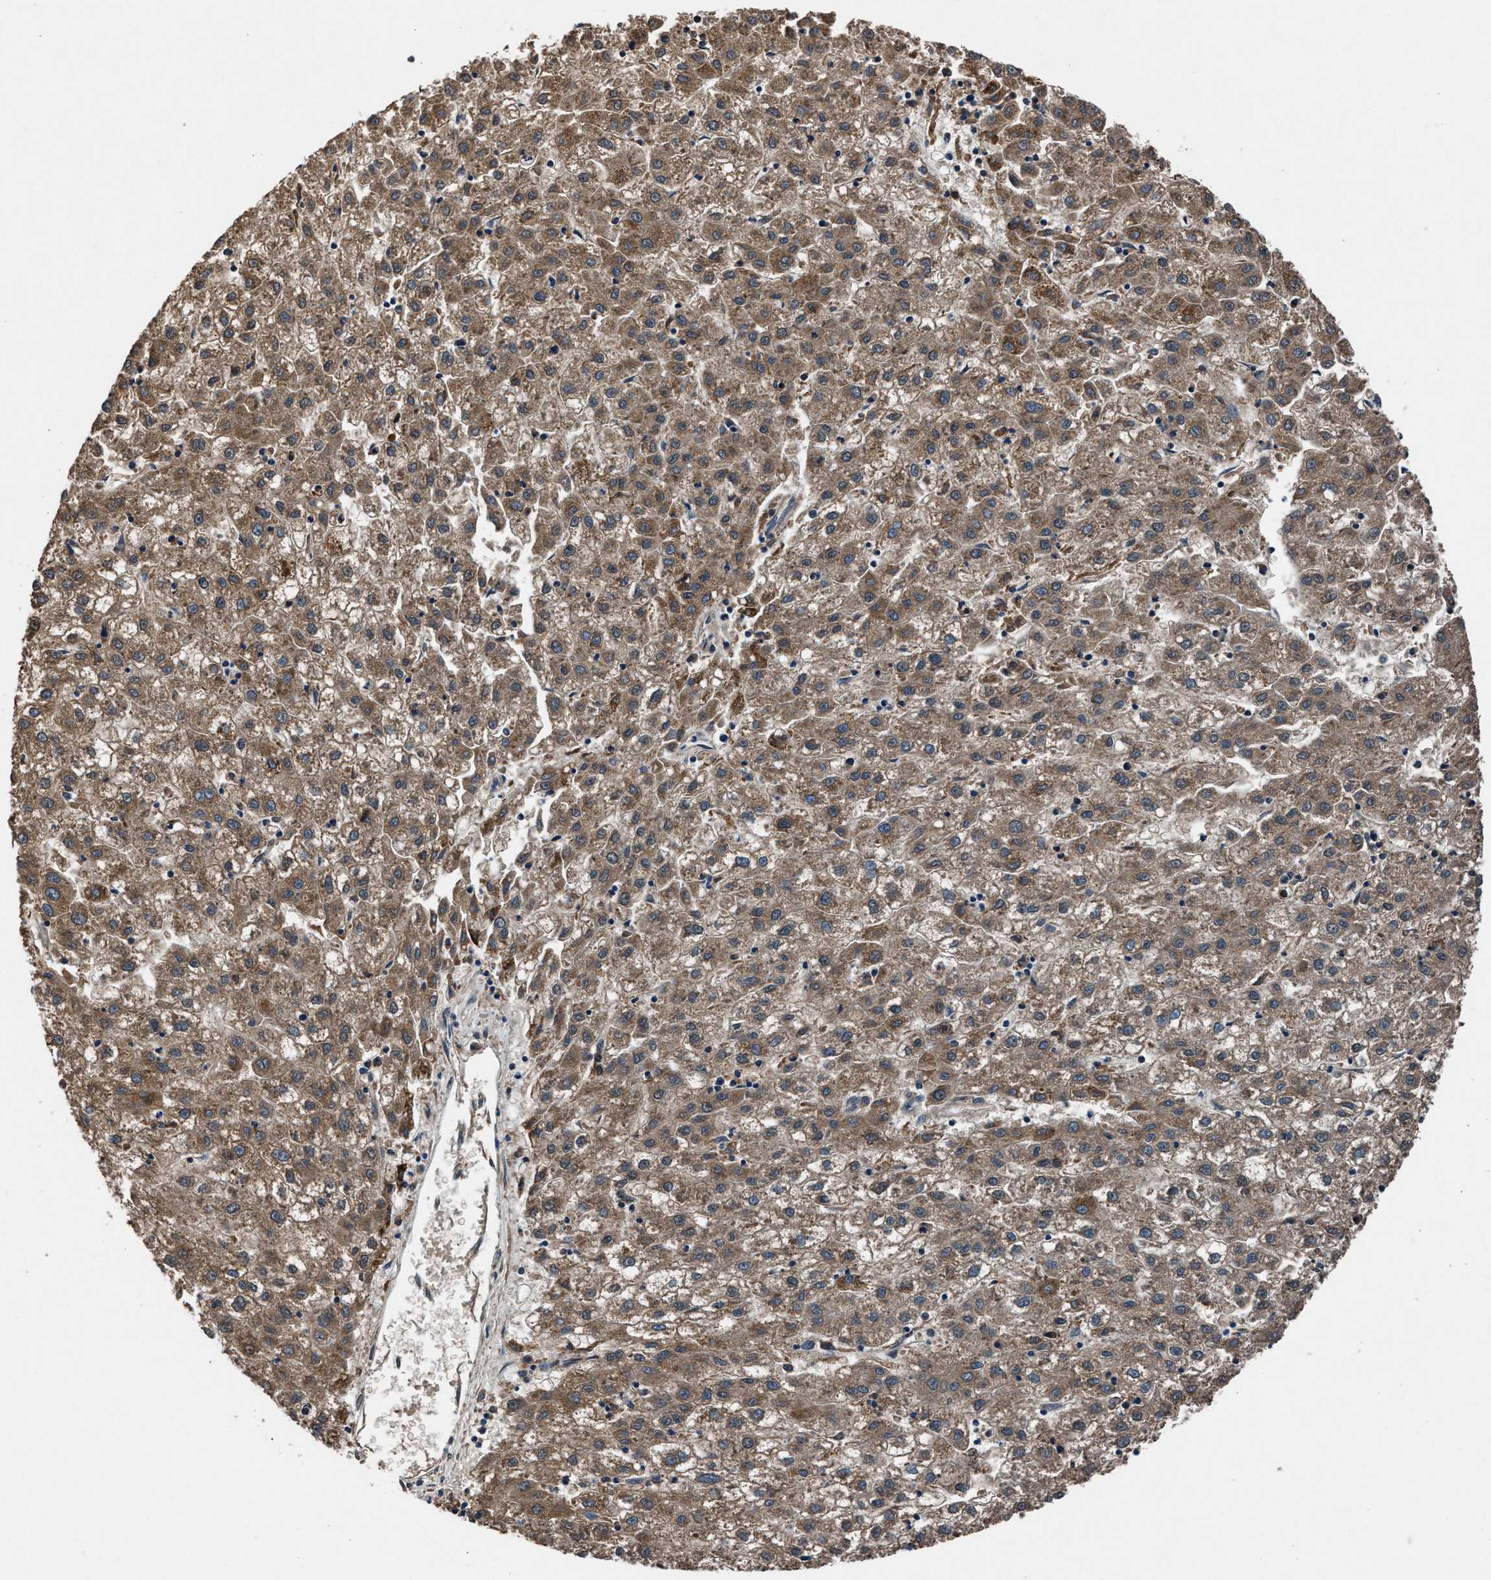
{"staining": {"intensity": "moderate", "quantity": ">75%", "location": "cytoplasmic/membranous"}, "tissue": "liver cancer", "cell_type": "Tumor cells", "image_type": "cancer", "snomed": [{"axis": "morphology", "description": "Carcinoma, Hepatocellular, NOS"}, {"axis": "topography", "description": "Liver"}], "caption": "High-magnification brightfield microscopy of hepatocellular carcinoma (liver) stained with DAB (3,3'-diaminobenzidine) (brown) and counterstained with hematoxylin (blue). tumor cells exhibit moderate cytoplasmic/membranous positivity is present in about>75% of cells.", "gene": "FAM221A", "patient": {"sex": "male", "age": 72}}